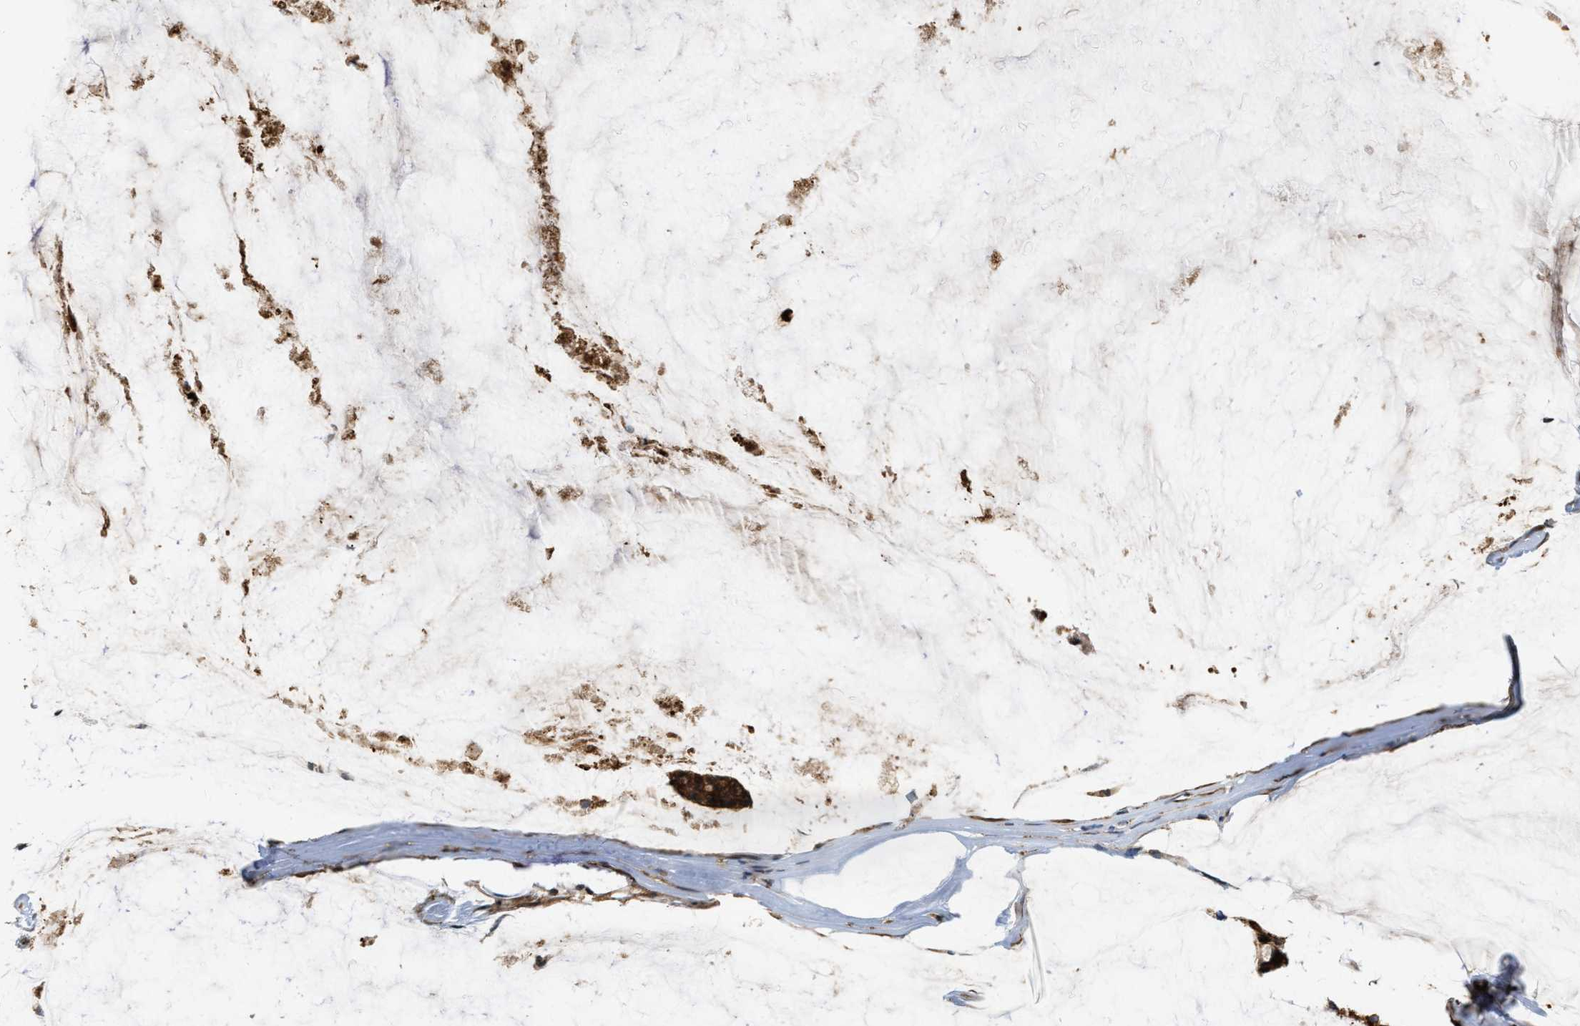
{"staining": {"intensity": "strong", "quantity": ">75%", "location": "cytoplasmic/membranous"}, "tissue": "ovarian cancer", "cell_type": "Tumor cells", "image_type": "cancer", "snomed": [{"axis": "morphology", "description": "Cystadenocarcinoma, mucinous, NOS"}, {"axis": "topography", "description": "Ovary"}], "caption": "Ovarian cancer (mucinous cystadenocarcinoma) was stained to show a protein in brown. There is high levels of strong cytoplasmic/membranous staining in about >75% of tumor cells. (brown staining indicates protein expression, while blue staining denotes nuclei).", "gene": "IQCE", "patient": {"sex": "female", "age": 39}}